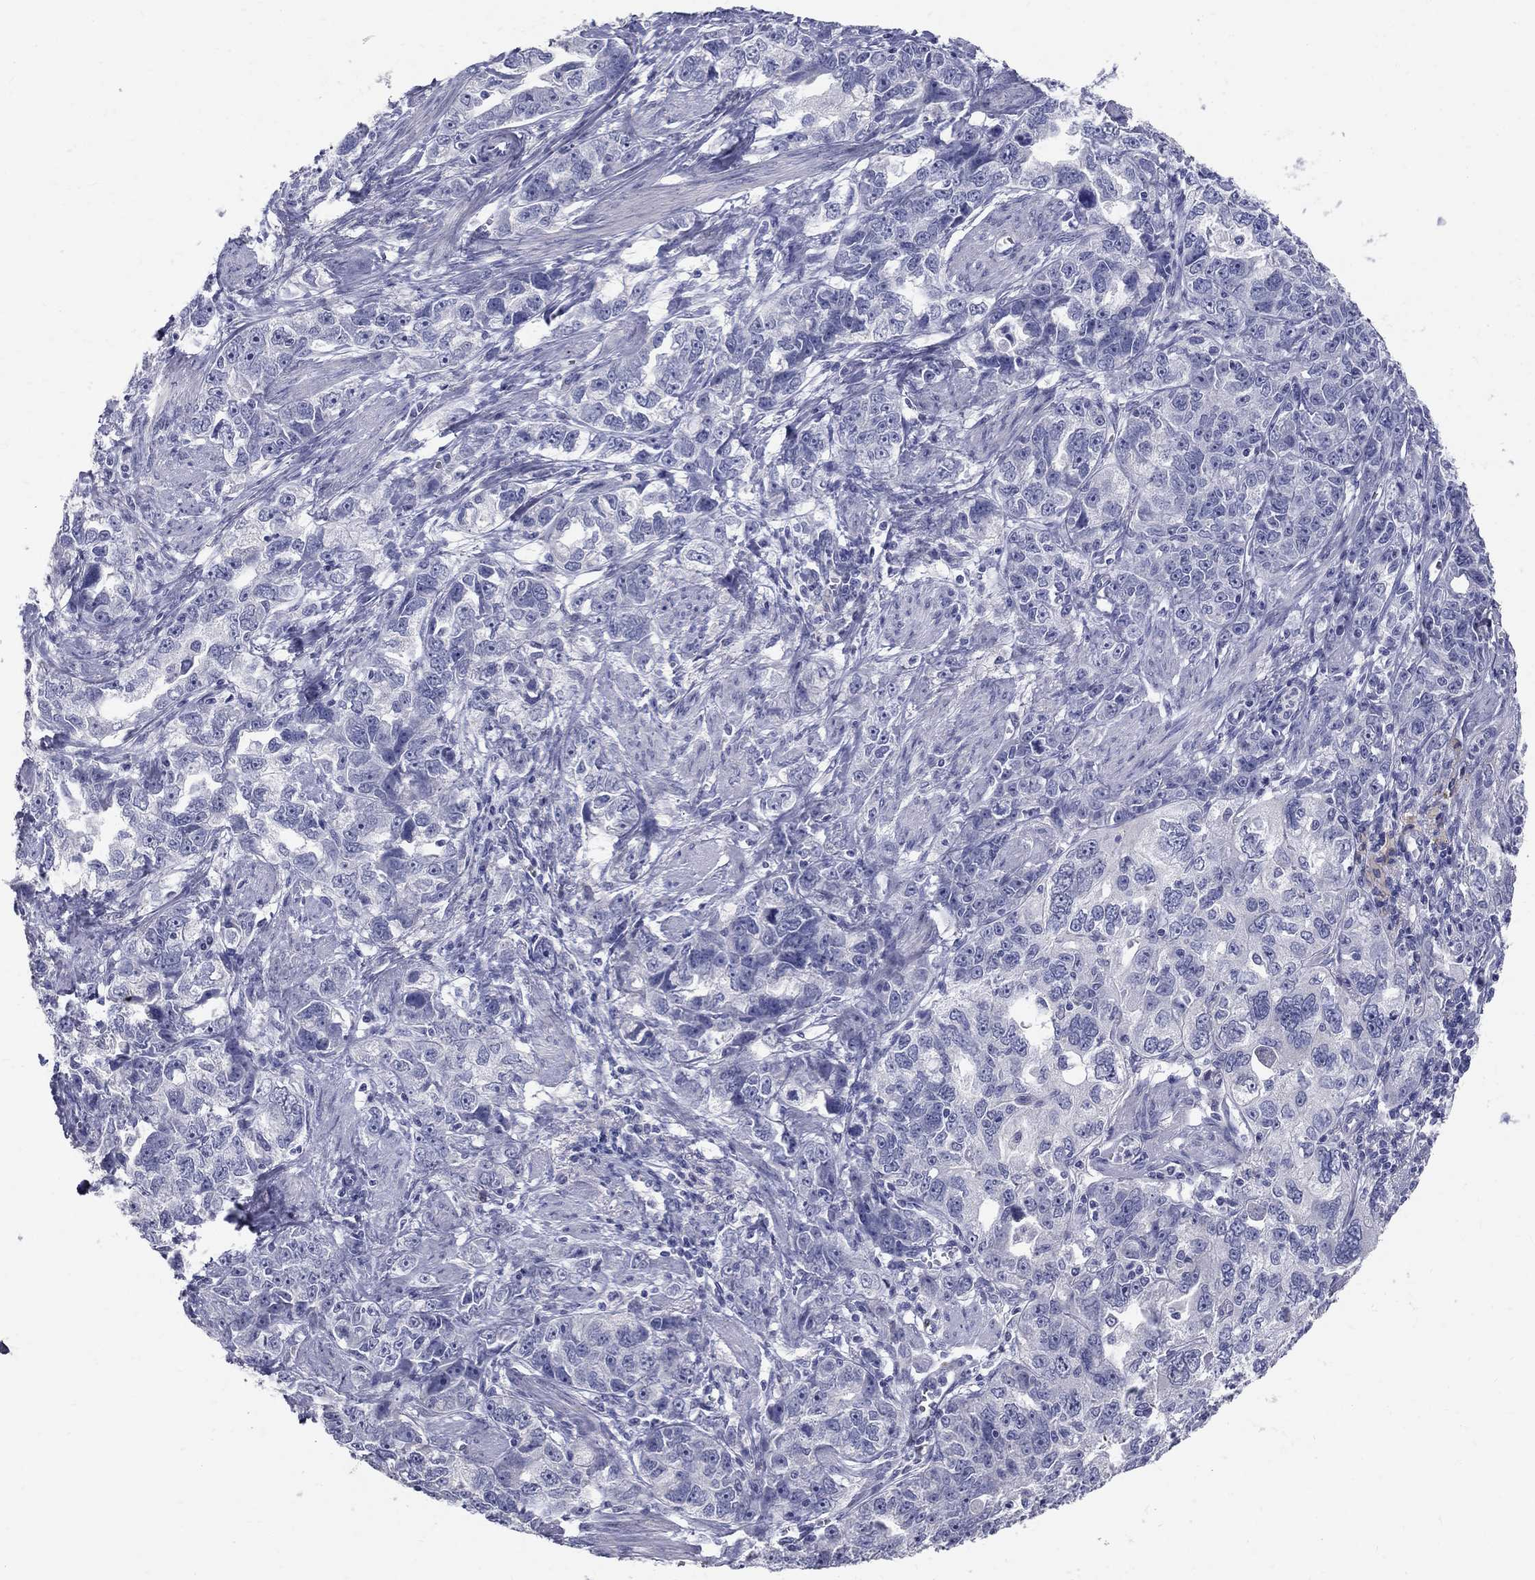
{"staining": {"intensity": "negative", "quantity": "none", "location": "none"}, "tissue": "ovarian cancer", "cell_type": "Tumor cells", "image_type": "cancer", "snomed": [{"axis": "morphology", "description": "Cystadenocarcinoma, serous, NOS"}, {"axis": "topography", "description": "Ovary"}], "caption": "There is no significant expression in tumor cells of ovarian cancer (serous cystadenocarcinoma).", "gene": "TP53TG5", "patient": {"sex": "female", "age": 51}}